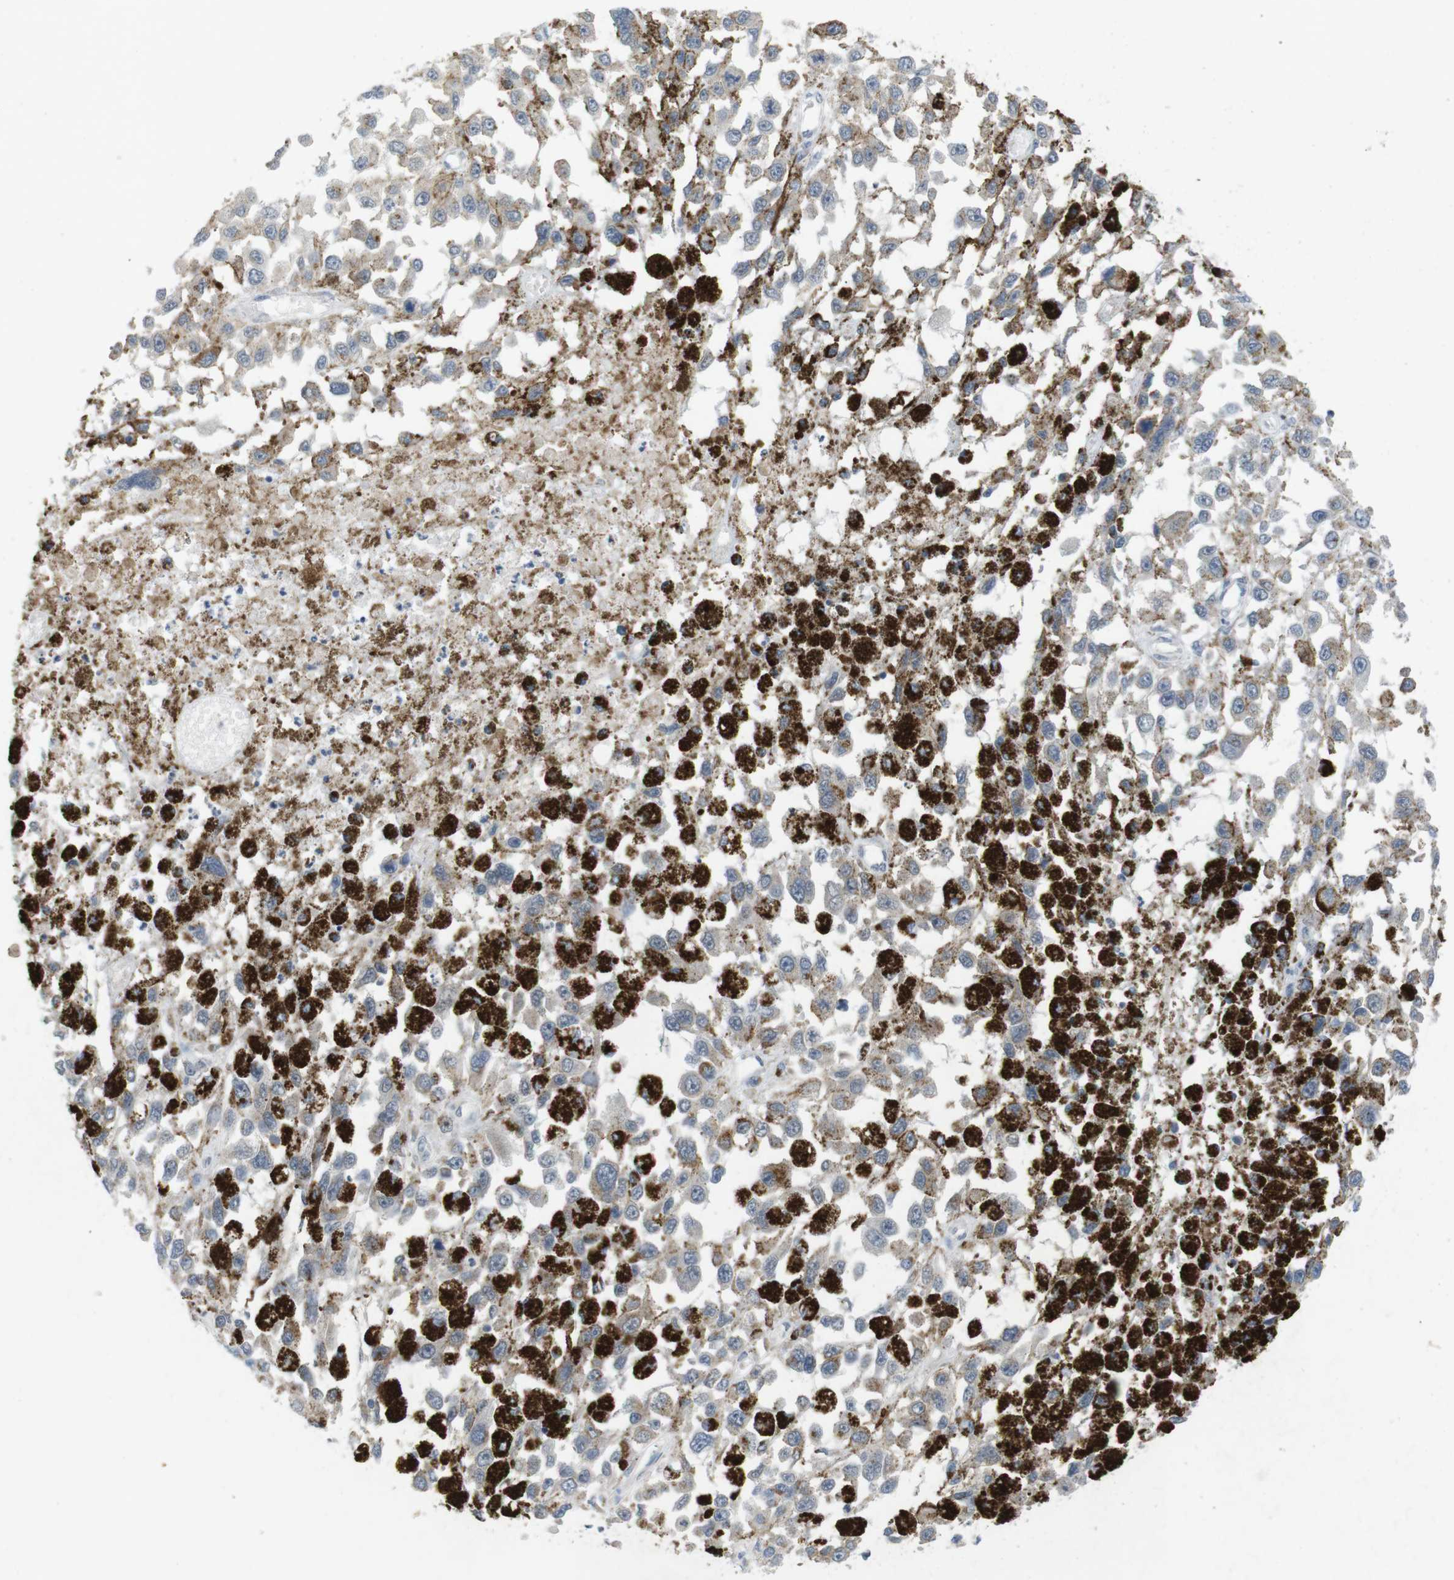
{"staining": {"intensity": "moderate", "quantity": "25%-75%", "location": "cytoplasmic/membranous"}, "tissue": "melanoma", "cell_type": "Tumor cells", "image_type": "cancer", "snomed": [{"axis": "morphology", "description": "Malignant melanoma, Metastatic site"}, {"axis": "topography", "description": "Lymph node"}], "caption": "A photomicrograph showing moderate cytoplasmic/membranous staining in approximately 25%-75% of tumor cells in malignant melanoma (metastatic site), as visualized by brown immunohistochemical staining.", "gene": "YIPF3", "patient": {"sex": "male", "age": 59}}